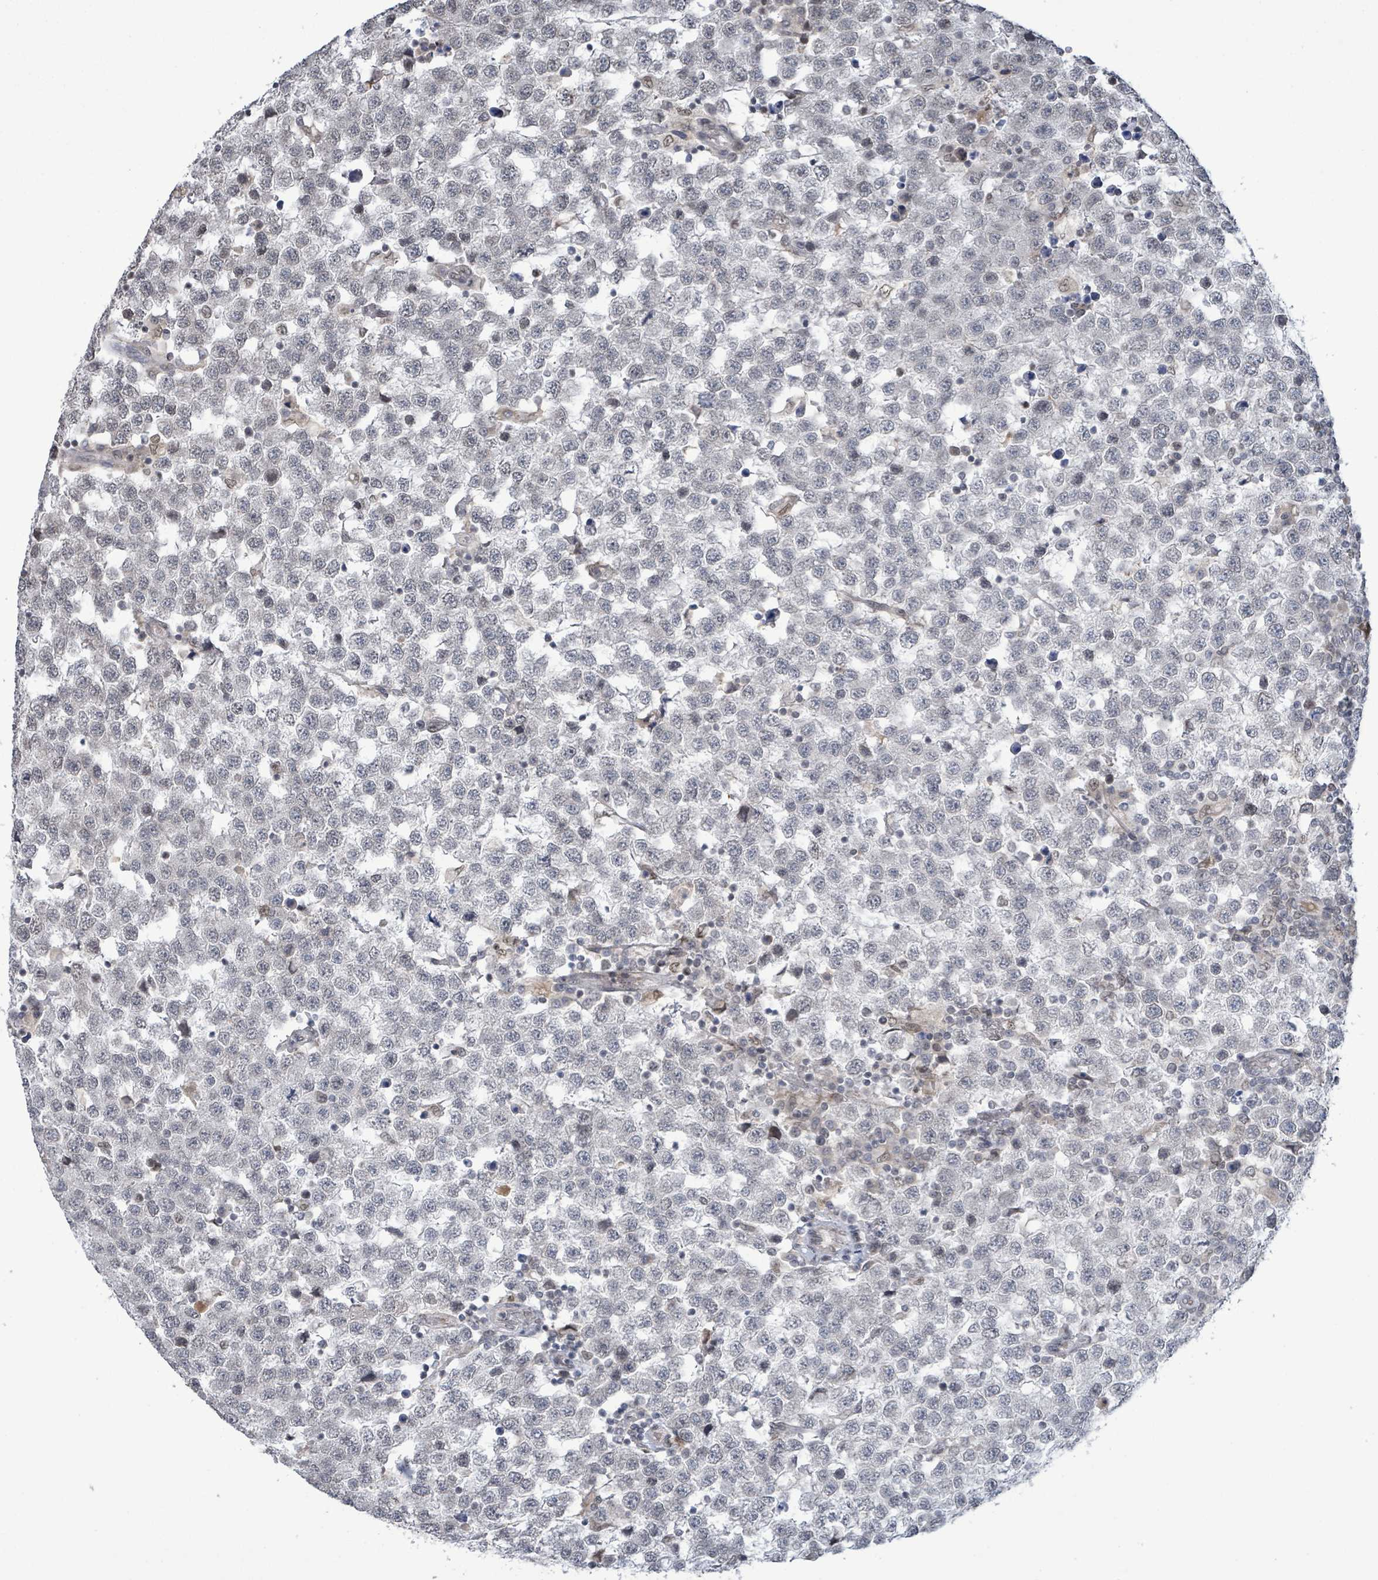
{"staining": {"intensity": "negative", "quantity": "none", "location": "none"}, "tissue": "testis cancer", "cell_type": "Tumor cells", "image_type": "cancer", "snomed": [{"axis": "morphology", "description": "Seminoma, NOS"}, {"axis": "topography", "description": "Testis"}], "caption": "High power microscopy histopathology image of an immunohistochemistry (IHC) image of testis seminoma, revealing no significant expression in tumor cells. The staining was performed using DAB (3,3'-diaminobenzidine) to visualize the protein expression in brown, while the nuclei were stained in blue with hematoxylin (Magnification: 20x).", "gene": "SBF2", "patient": {"sex": "male", "age": 34}}